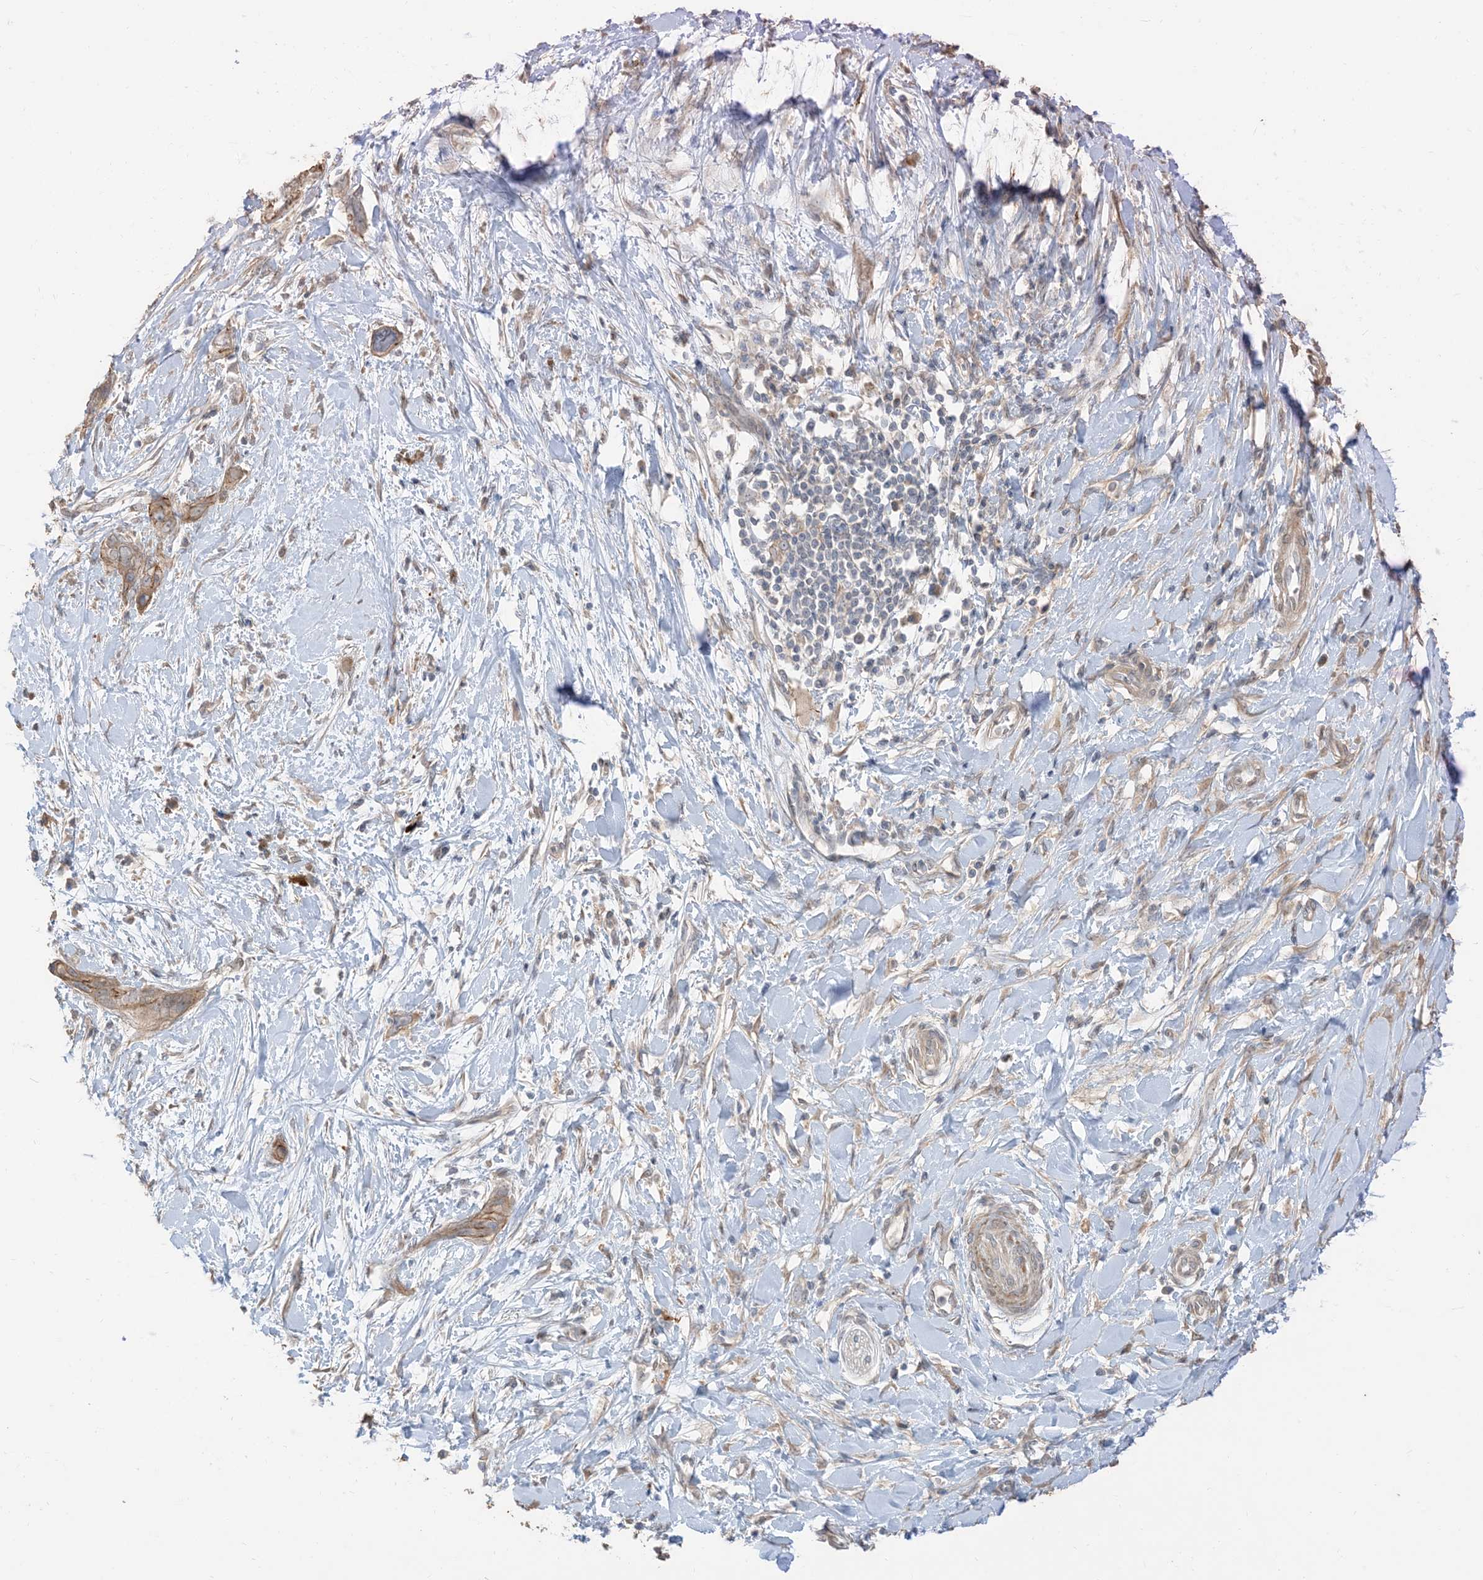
{"staining": {"intensity": "weak", "quantity": "25%-75%", "location": "cytoplasmic/membranous"}, "tissue": "pancreatic cancer", "cell_type": "Tumor cells", "image_type": "cancer", "snomed": [{"axis": "morphology", "description": "Normal tissue, NOS"}, {"axis": "morphology", "description": "Adenocarcinoma, NOS"}, {"axis": "topography", "description": "Pancreas"}, {"axis": "topography", "description": "Peripheral nerve tissue"}], "caption": "The image displays immunohistochemical staining of pancreatic adenocarcinoma. There is weak cytoplasmic/membranous staining is appreciated in approximately 25%-75% of tumor cells.", "gene": "RNF175", "patient": {"sex": "male", "age": 59}}